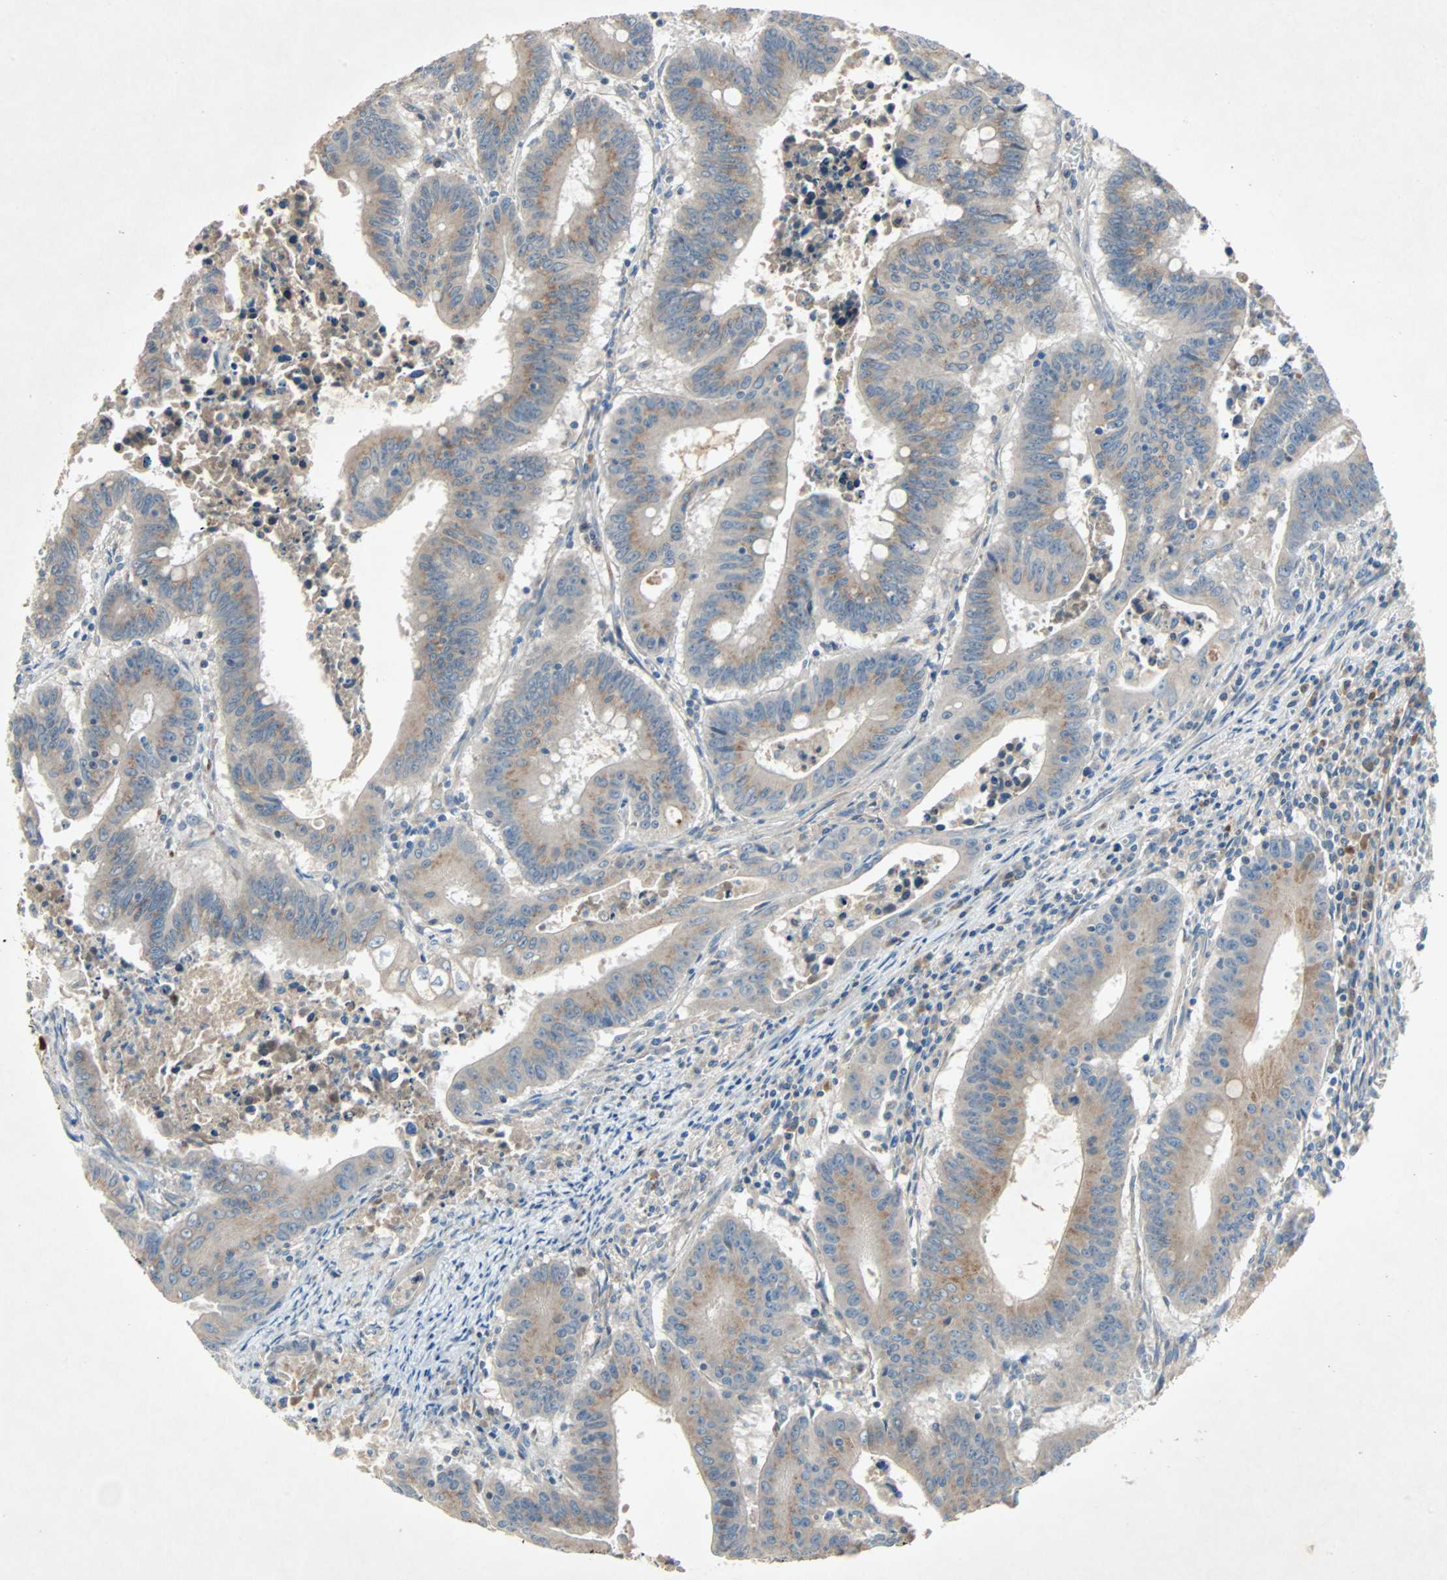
{"staining": {"intensity": "weak", "quantity": ">75%", "location": "cytoplasmic/membranous"}, "tissue": "colorectal cancer", "cell_type": "Tumor cells", "image_type": "cancer", "snomed": [{"axis": "morphology", "description": "Adenocarcinoma, NOS"}, {"axis": "topography", "description": "Colon"}], "caption": "Immunohistochemical staining of adenocarcinoma (colorectal) shows low levels of weak cytoplasmic/membranous positivity in approximately >75% of tumor cells. Ihc stains the protein in brown and the nuclei are stained blue.", "gene": "XYLT1", "patient": {"sex": "male", "age": 45}}